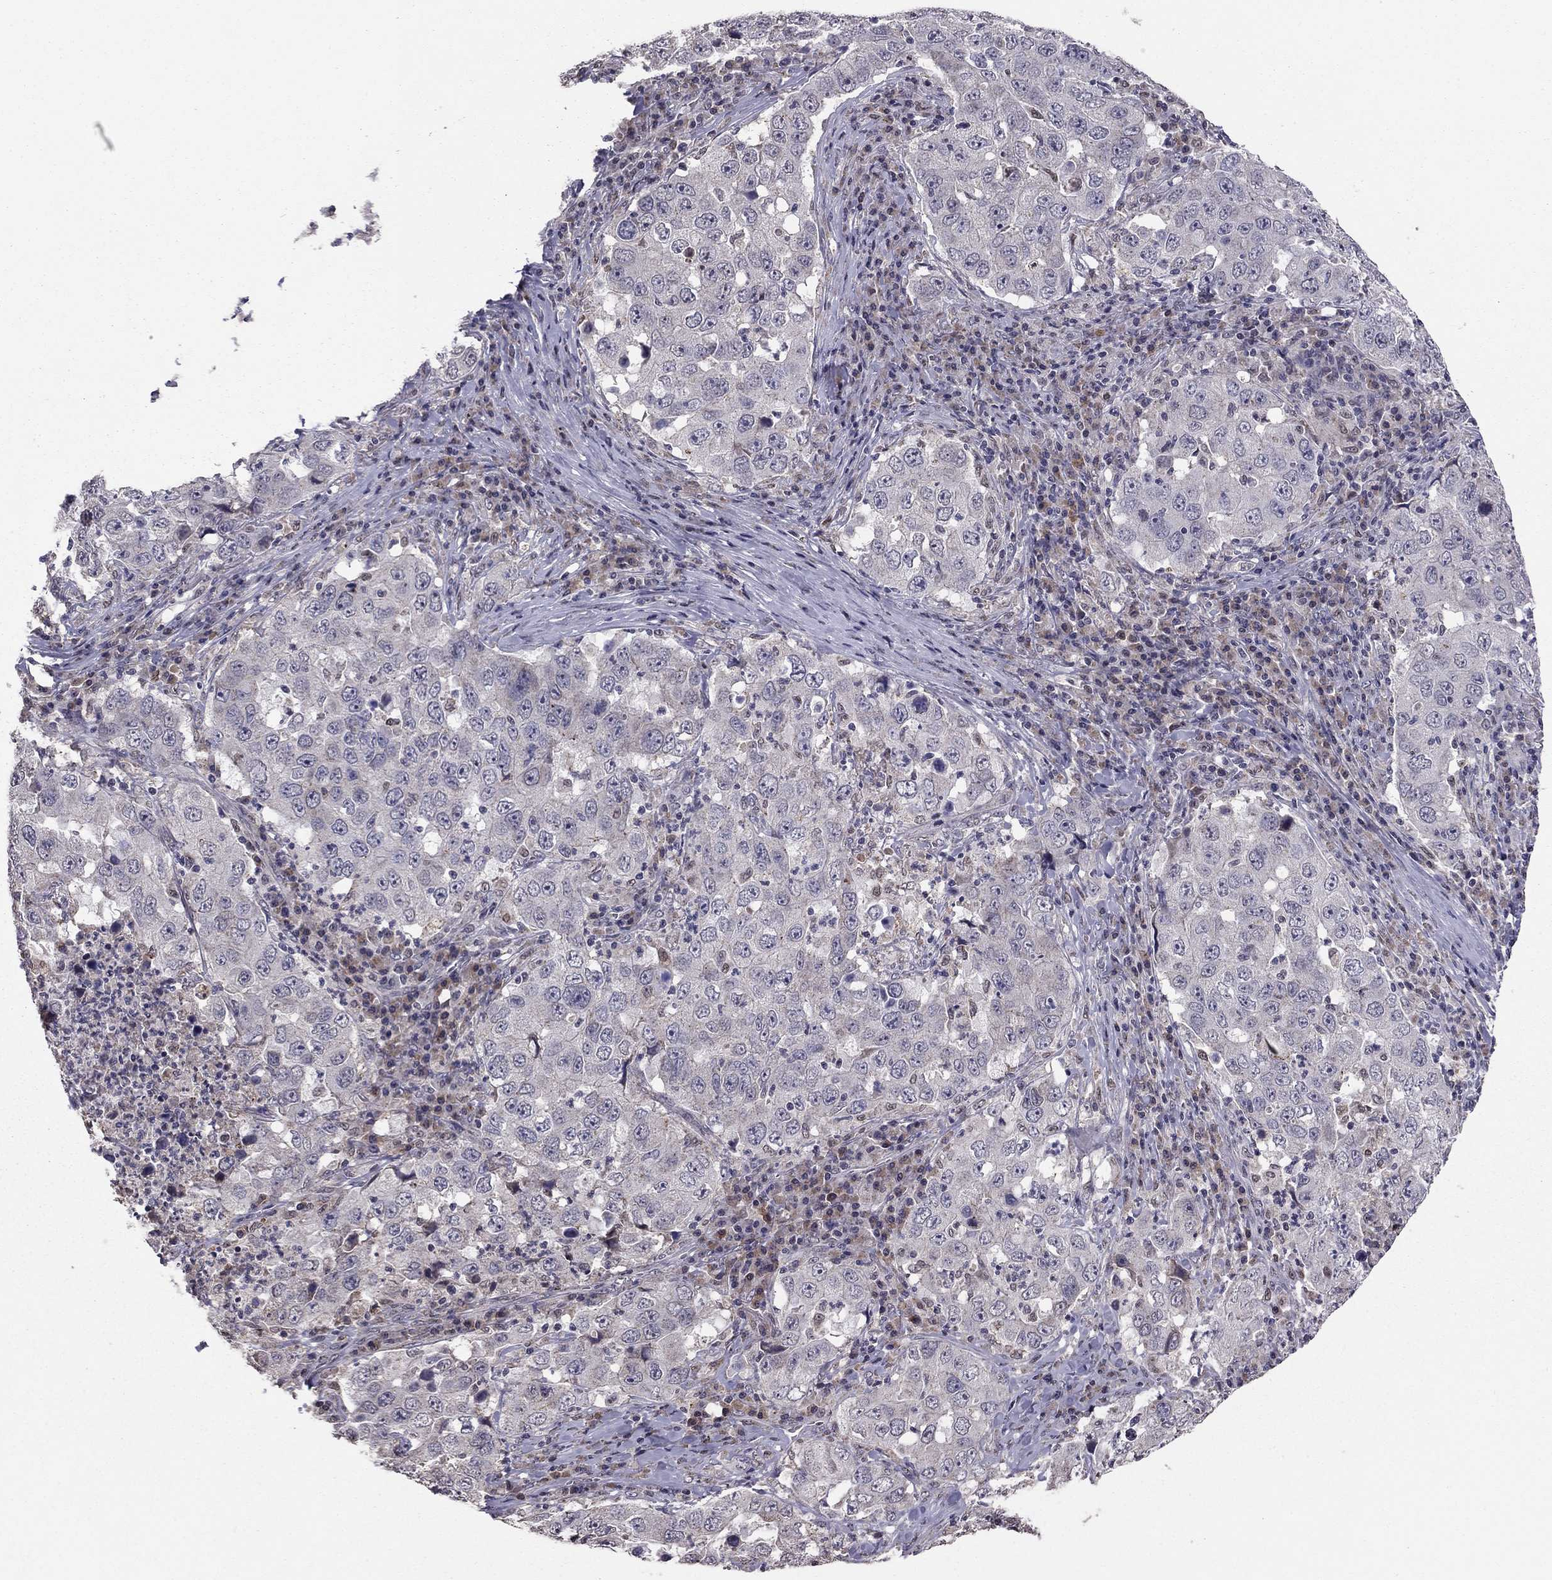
{"staining": {"intensity": "negative", "quantity": "none", "location": "none"}, "tissue": "lung cancer", "cell_type": "Tumor cells", "image_type": "cancer", "snomed": [{"axis": "morphology", "description": "Adenocarcinoma, NOS"}, {"axis": "topography", "description": "Lung"}], "caption": "DAB immunohistochemical staining of lung adenocarcinoma exhibits no significant positivity in tumor cells.", "gene": "HCN1", "patient": {"sex": "male", "age": 73}}